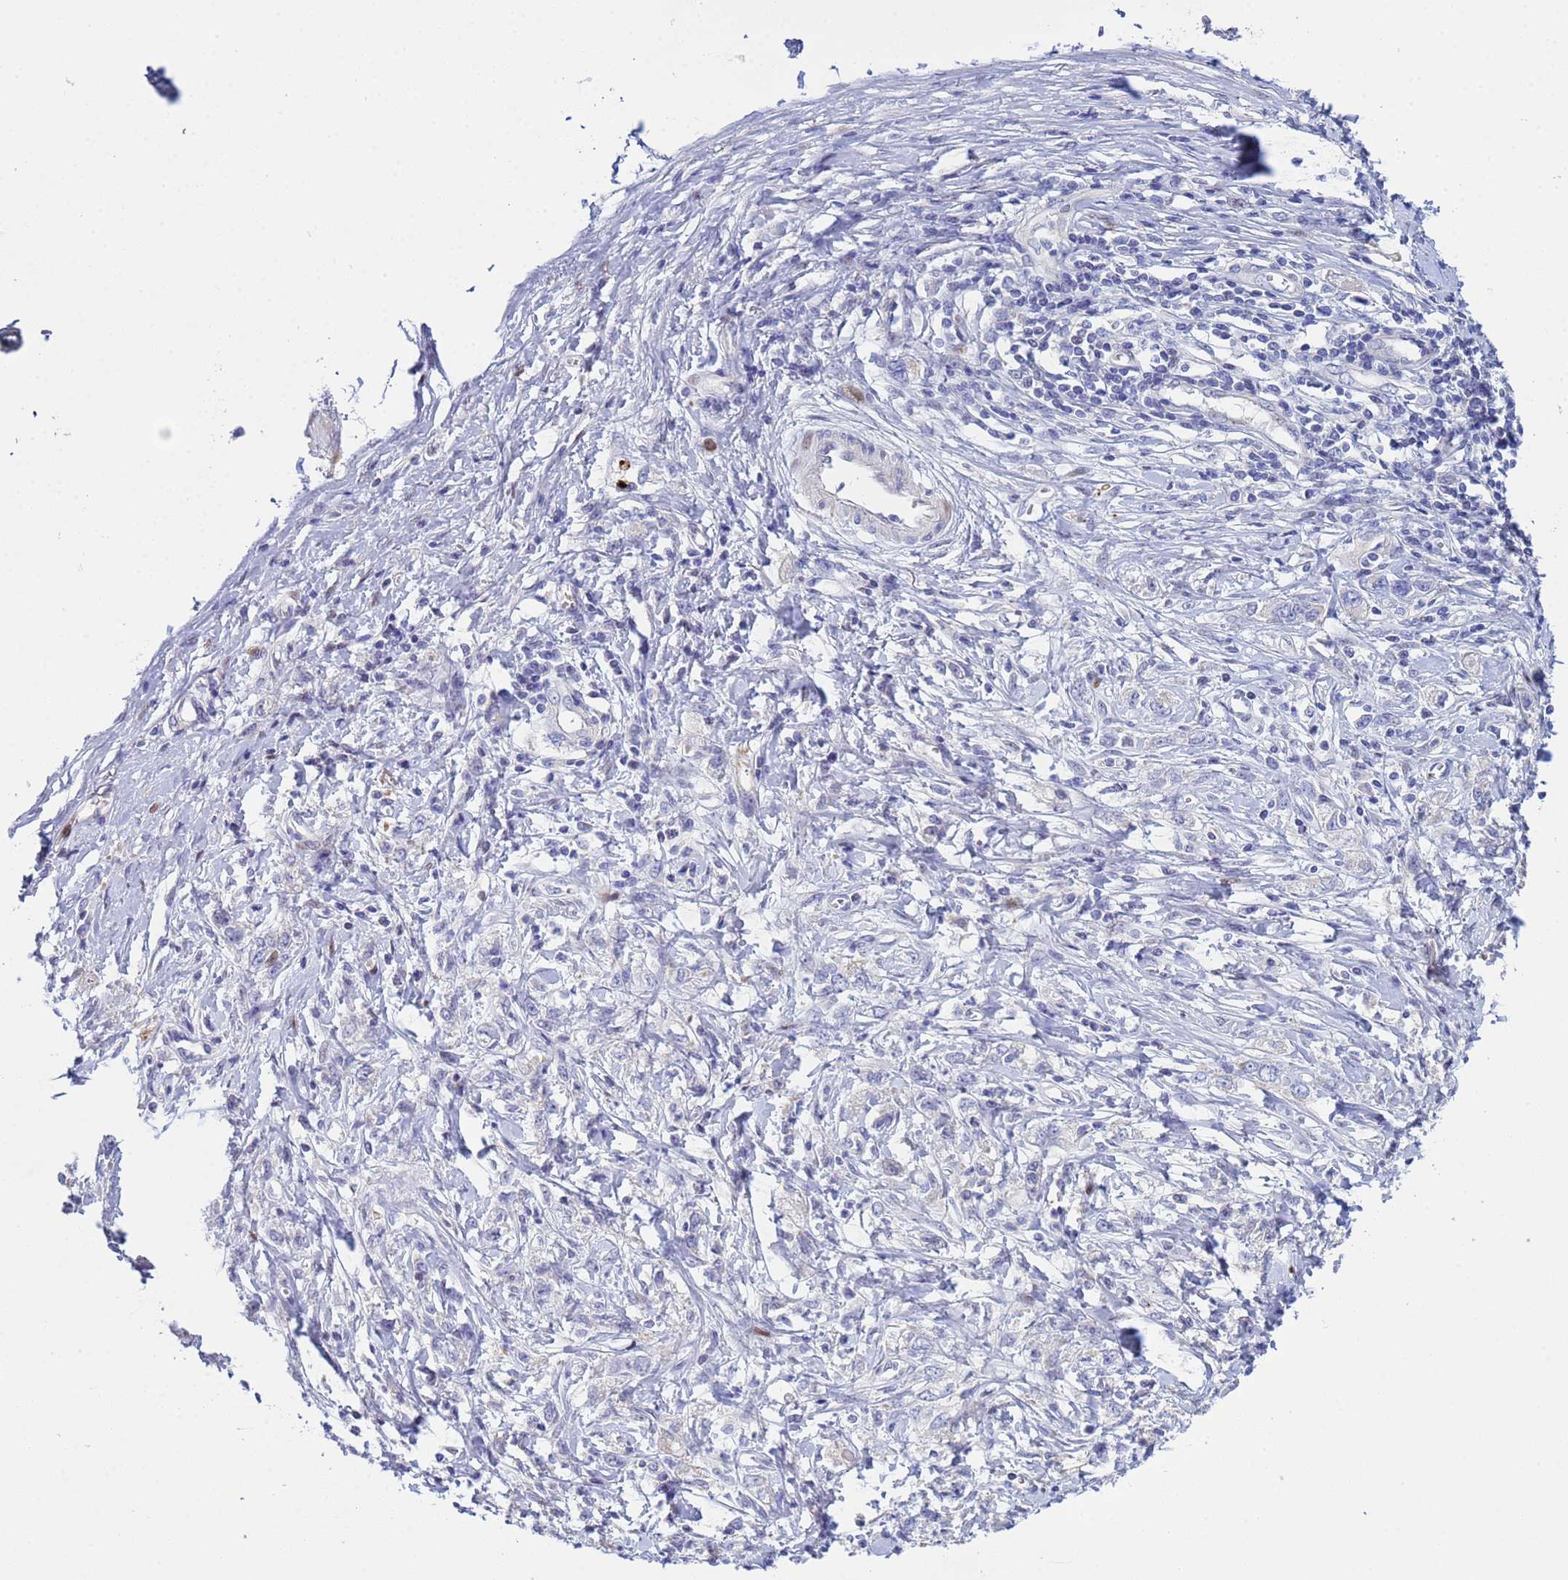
{"staining": {"intensity": "negative", "quantity": "none", "location": "none"}, "tissue": "stomach cancer", "cell_type": "Tumor cells", "image_type": "cancer", "snomed": [{"axis": "morphology", "description": "Adenocarcinoma, NOS"}, {"axis": "topography", "description": "Stomach"}], "caption": "A high-resolution micrograph shows immunohistochemistry staining of stomach cancer (adenocarcinoma), which exhibits no significant staining in tumor cells.", "gene": "PPP6R1", "patient": {"sex": "female", "age": 76}}